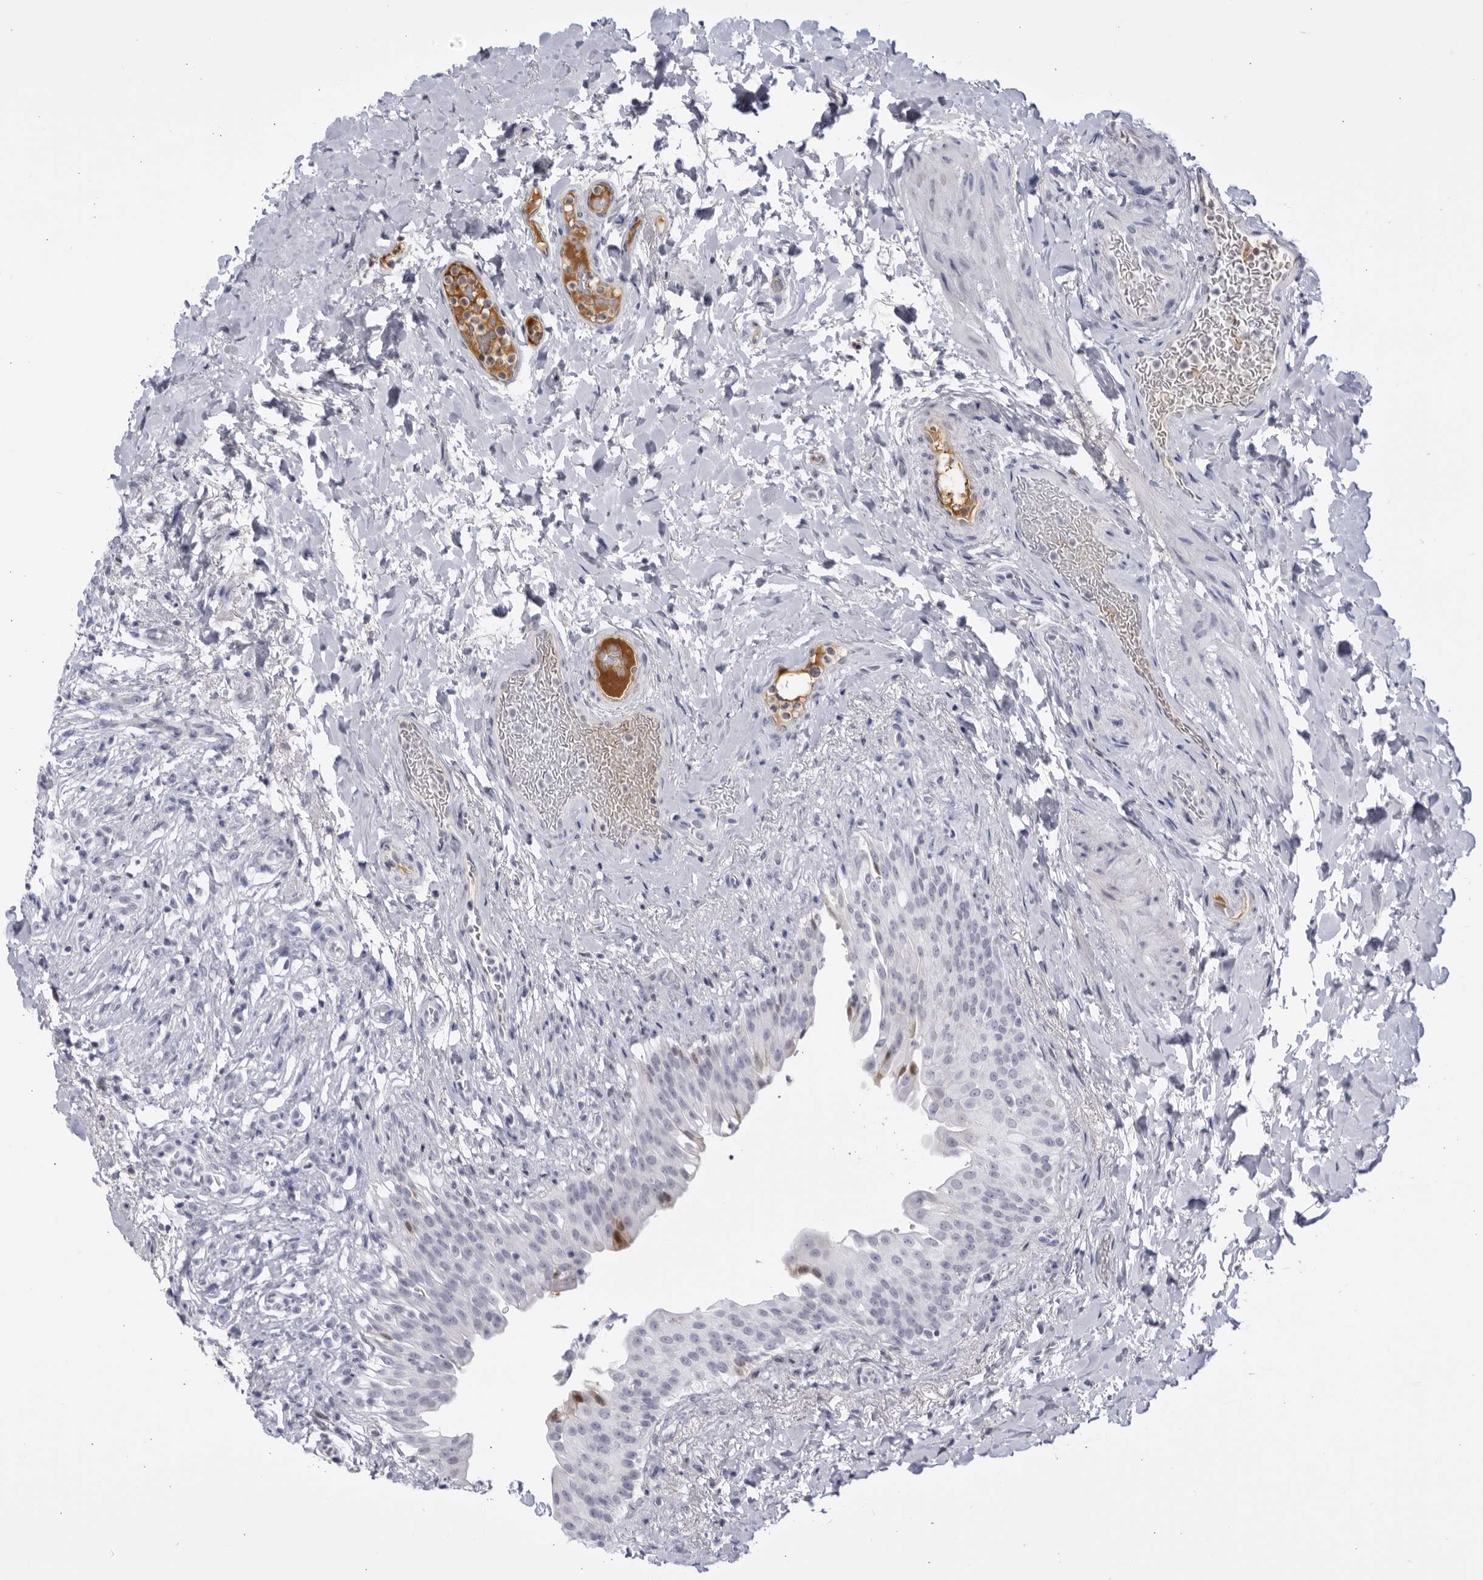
{"staining": {"intensity": "moderate", "quantity": "<25%", "location": "nuclear"}, "tissue": "urinary bladder", "cell_type": "Urothelial cells", "image_type": "normal", "snomed": [{"axis": "morphology", "description": "Normal tissue, NOS"}, {"axis": "topography", "description": "Urinary bladder"}], "caption": "Brown immunohistochemical staining in normal human urinary bladder shows moderate nuclear staining in about <25% of urothelial cells.", "gene": "CNBD1", "patient": {"sex": "female", "age": 60}}